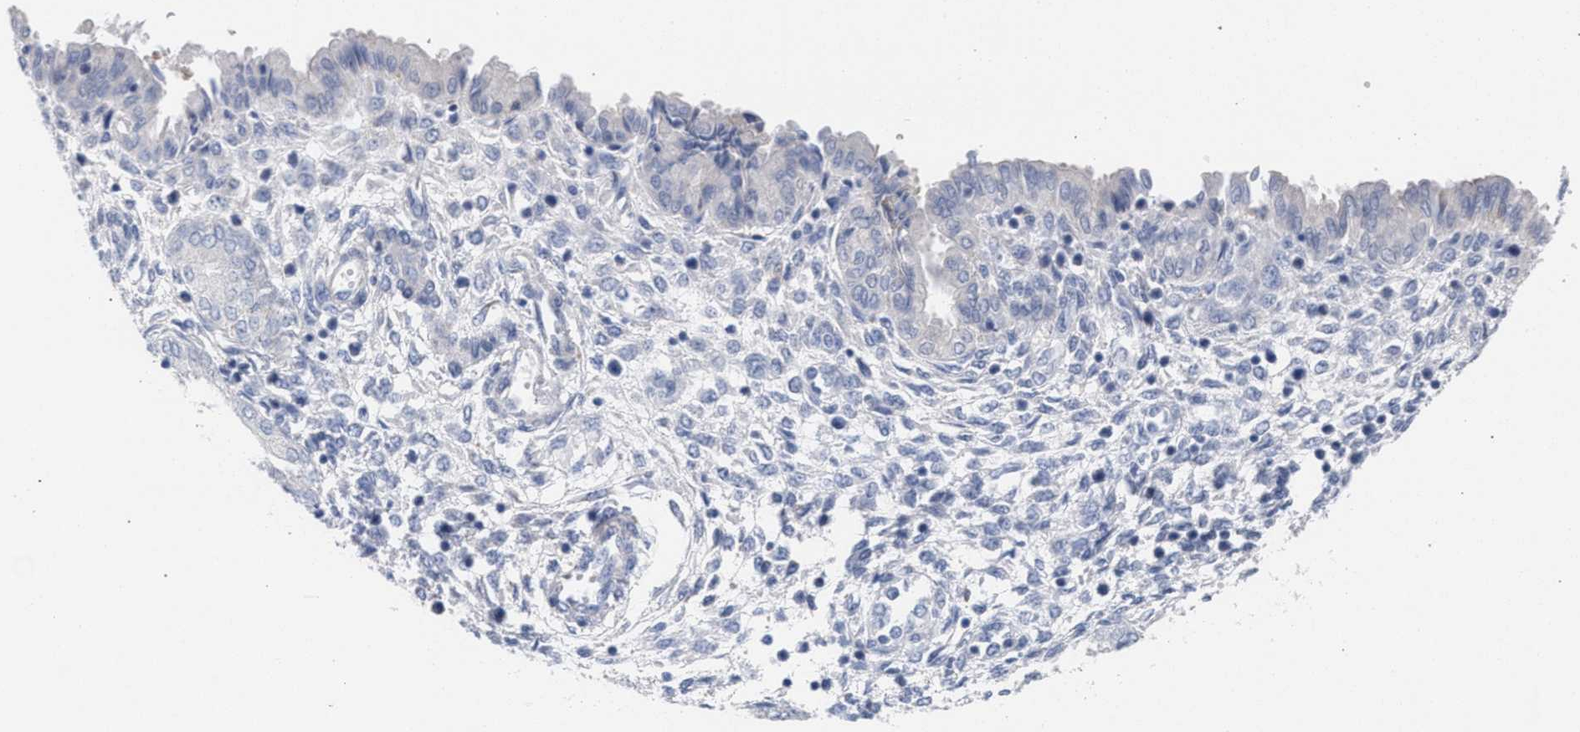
{"staining": {"intensity": "negative", "quantity": "none", "location": "none"}, "tissue": "endometrium", "cell_type": "Cells in endometrial stroma", "image_type": "normal", "snomed": [{"axis": "morphology", "description": "Normal tissue, NOS"}, {"axis": "topography", "description": "Endometrium"}], "caption": "IHC photomicrograph of unremarkable endometrium stained for a protein (brown), which displays no expression in cells in endometrial stroma. (DAB (3,3'-diaminobenzidine) IHC visualized using brightfield microscopy, high magnification).", "gene": "FHOD3", "patient": {"sex": "female", "age": 33}}